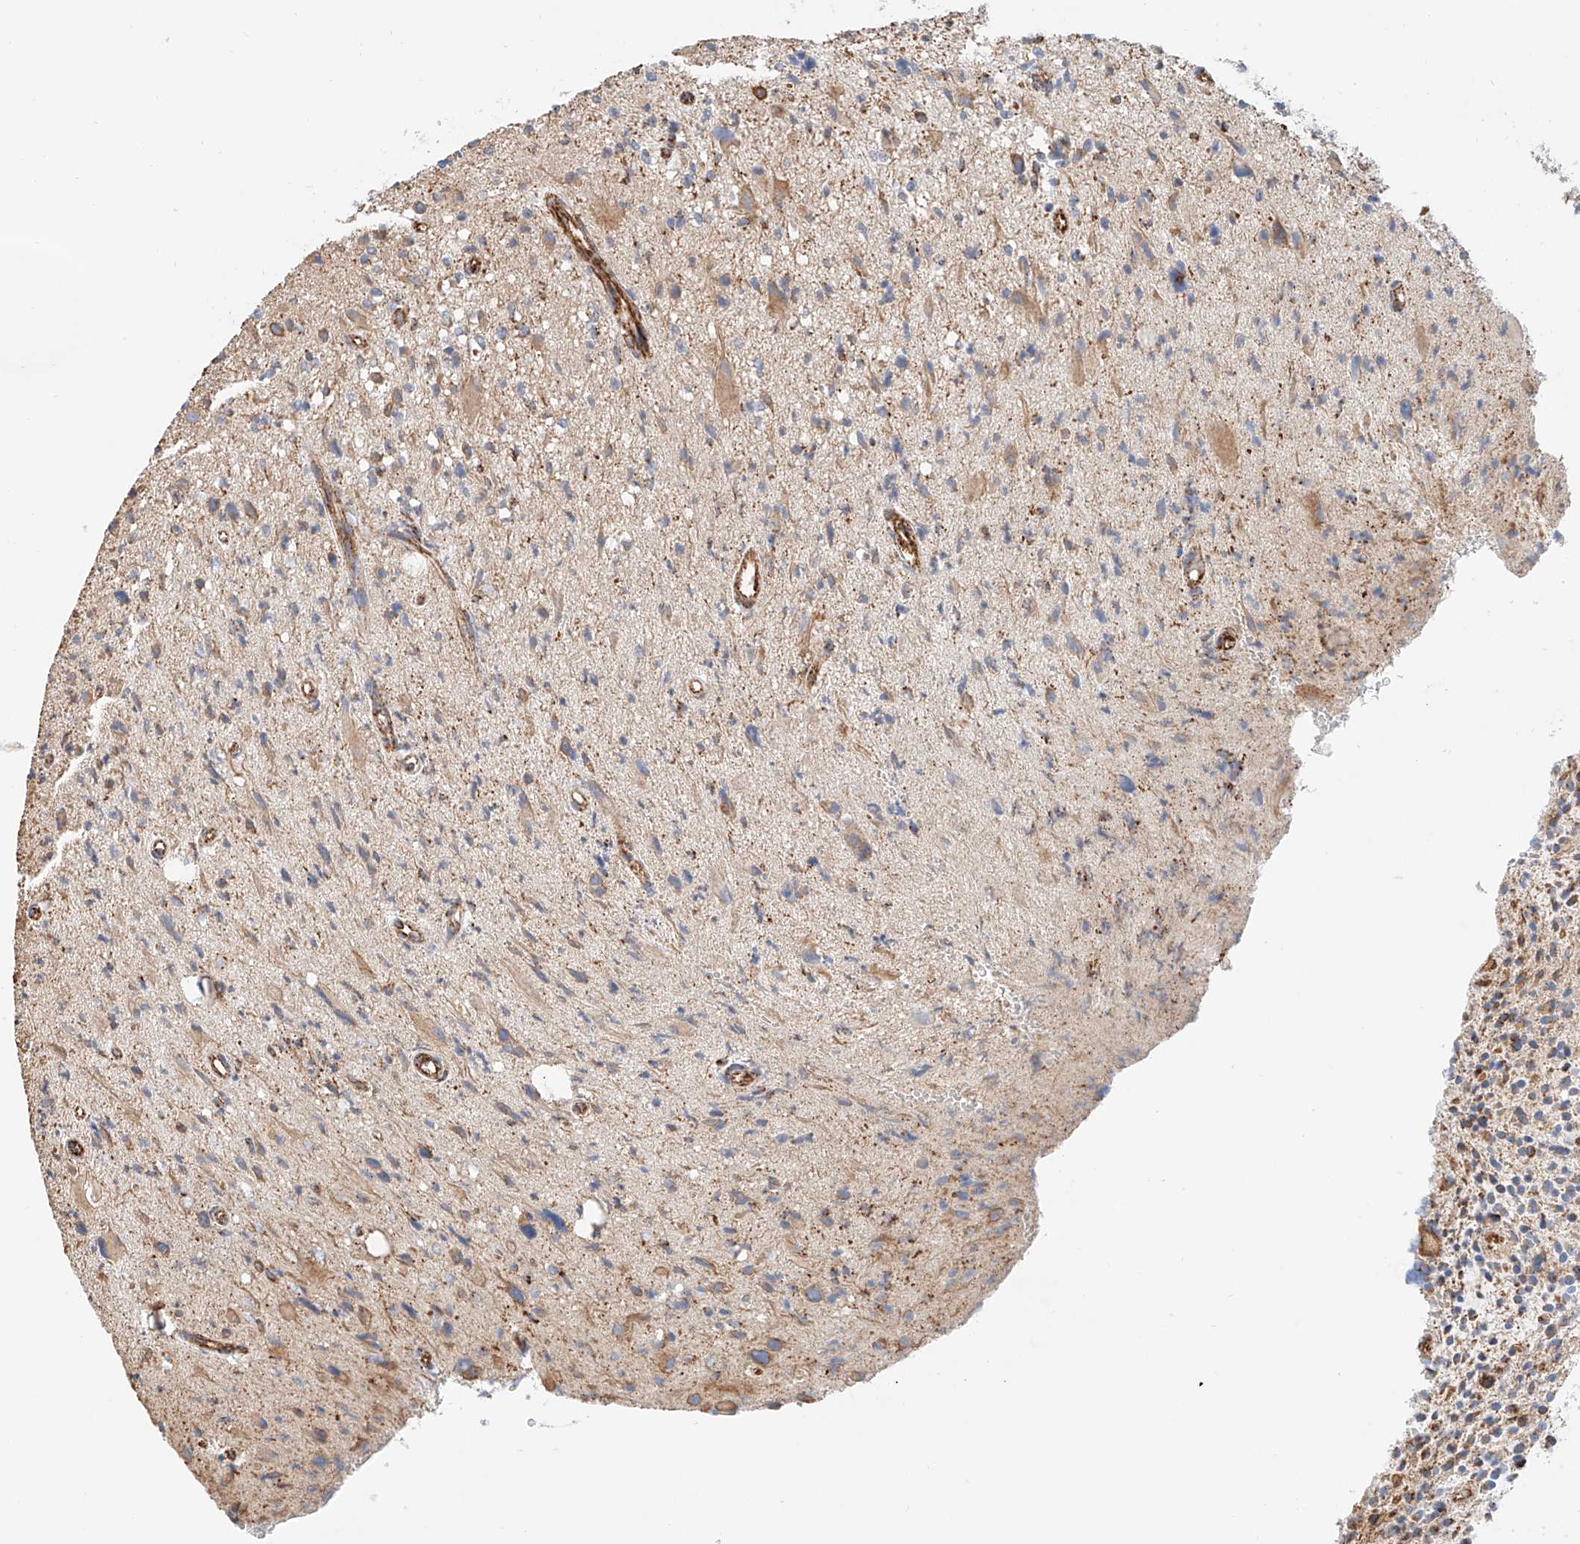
{"staining": {"intensity": "negative", "quantity": "none", "location": "none"}, "tissue": "glioma", "cell_type": "Tumor cells", "image_type": "cancer", "snomed": [{"axis": "morphology", "description": "Glioma, malignant, High grade"}, {"axis": "topography", "description": "Brain"}], "caption": "This is a micrograph of IHC staining of glioma, which shows no positivity in tumor cells.", "gene": "NDUFV3", "patient": {"sex": "male", "age": 48}}